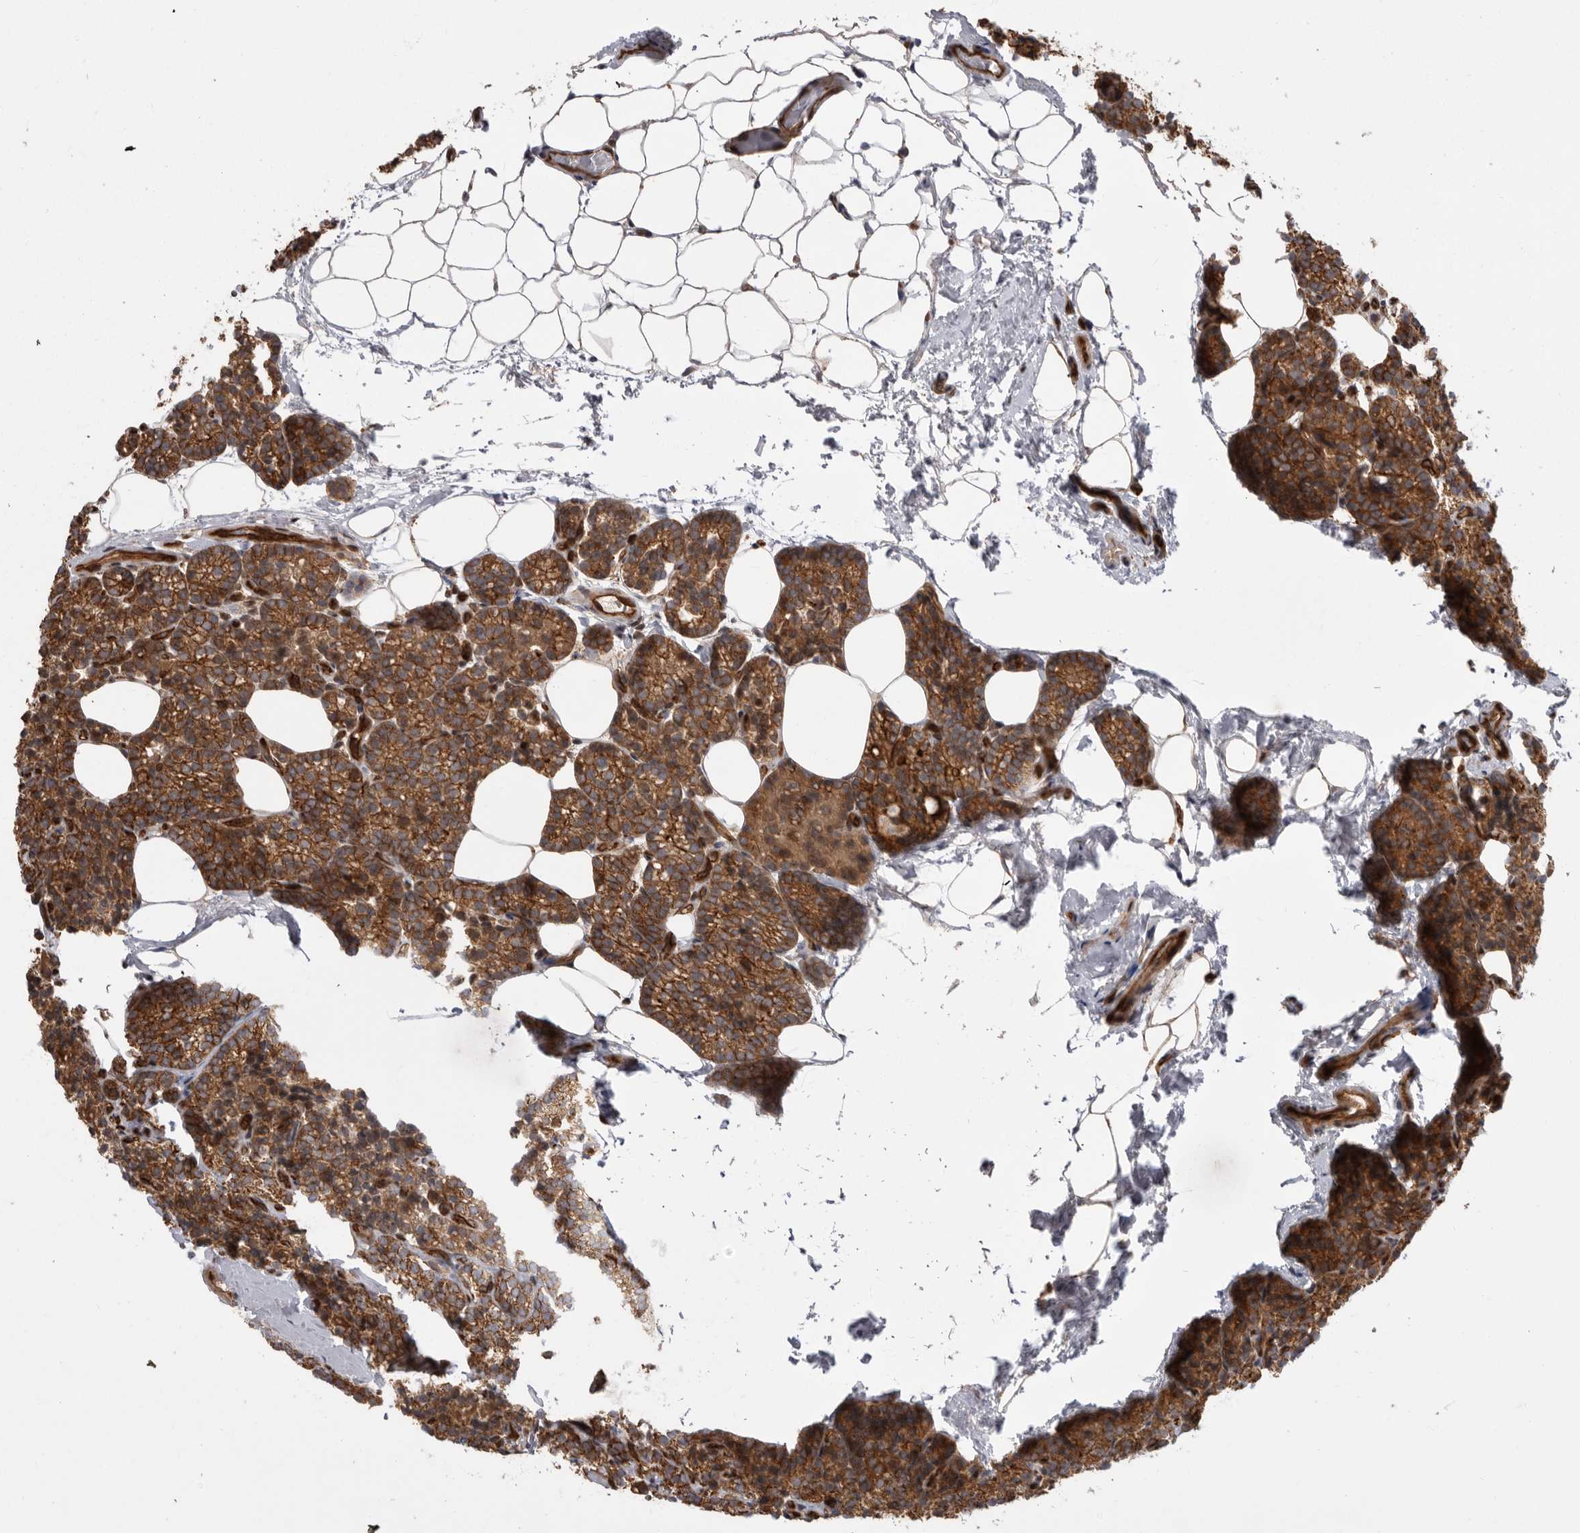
{"staining": {"intensity": "moderate", "quantity": ">75%", "location": "cytoplasmic/membranous"}, "tissue": "parathyroid gland", "cell_type": "Glandular cells", "image_type": "normal", "snomed": [{"axis": "morphology", "description": "Normal tissue, NOS"}, {"axis": "topography", "description": "Parathyroid gland"}], "caption": "A high-resolution micrograph shows immunohistochemistry staining of unremarkable parathyroid gland, which displays moderate cytoplasmic/membranous expression in about >75% of glandular cells. The protein is shown in brown color, while the nuclei are stained blue.", "gene": "DHDDS", "patient": {"sex": "male", "age": 85}}